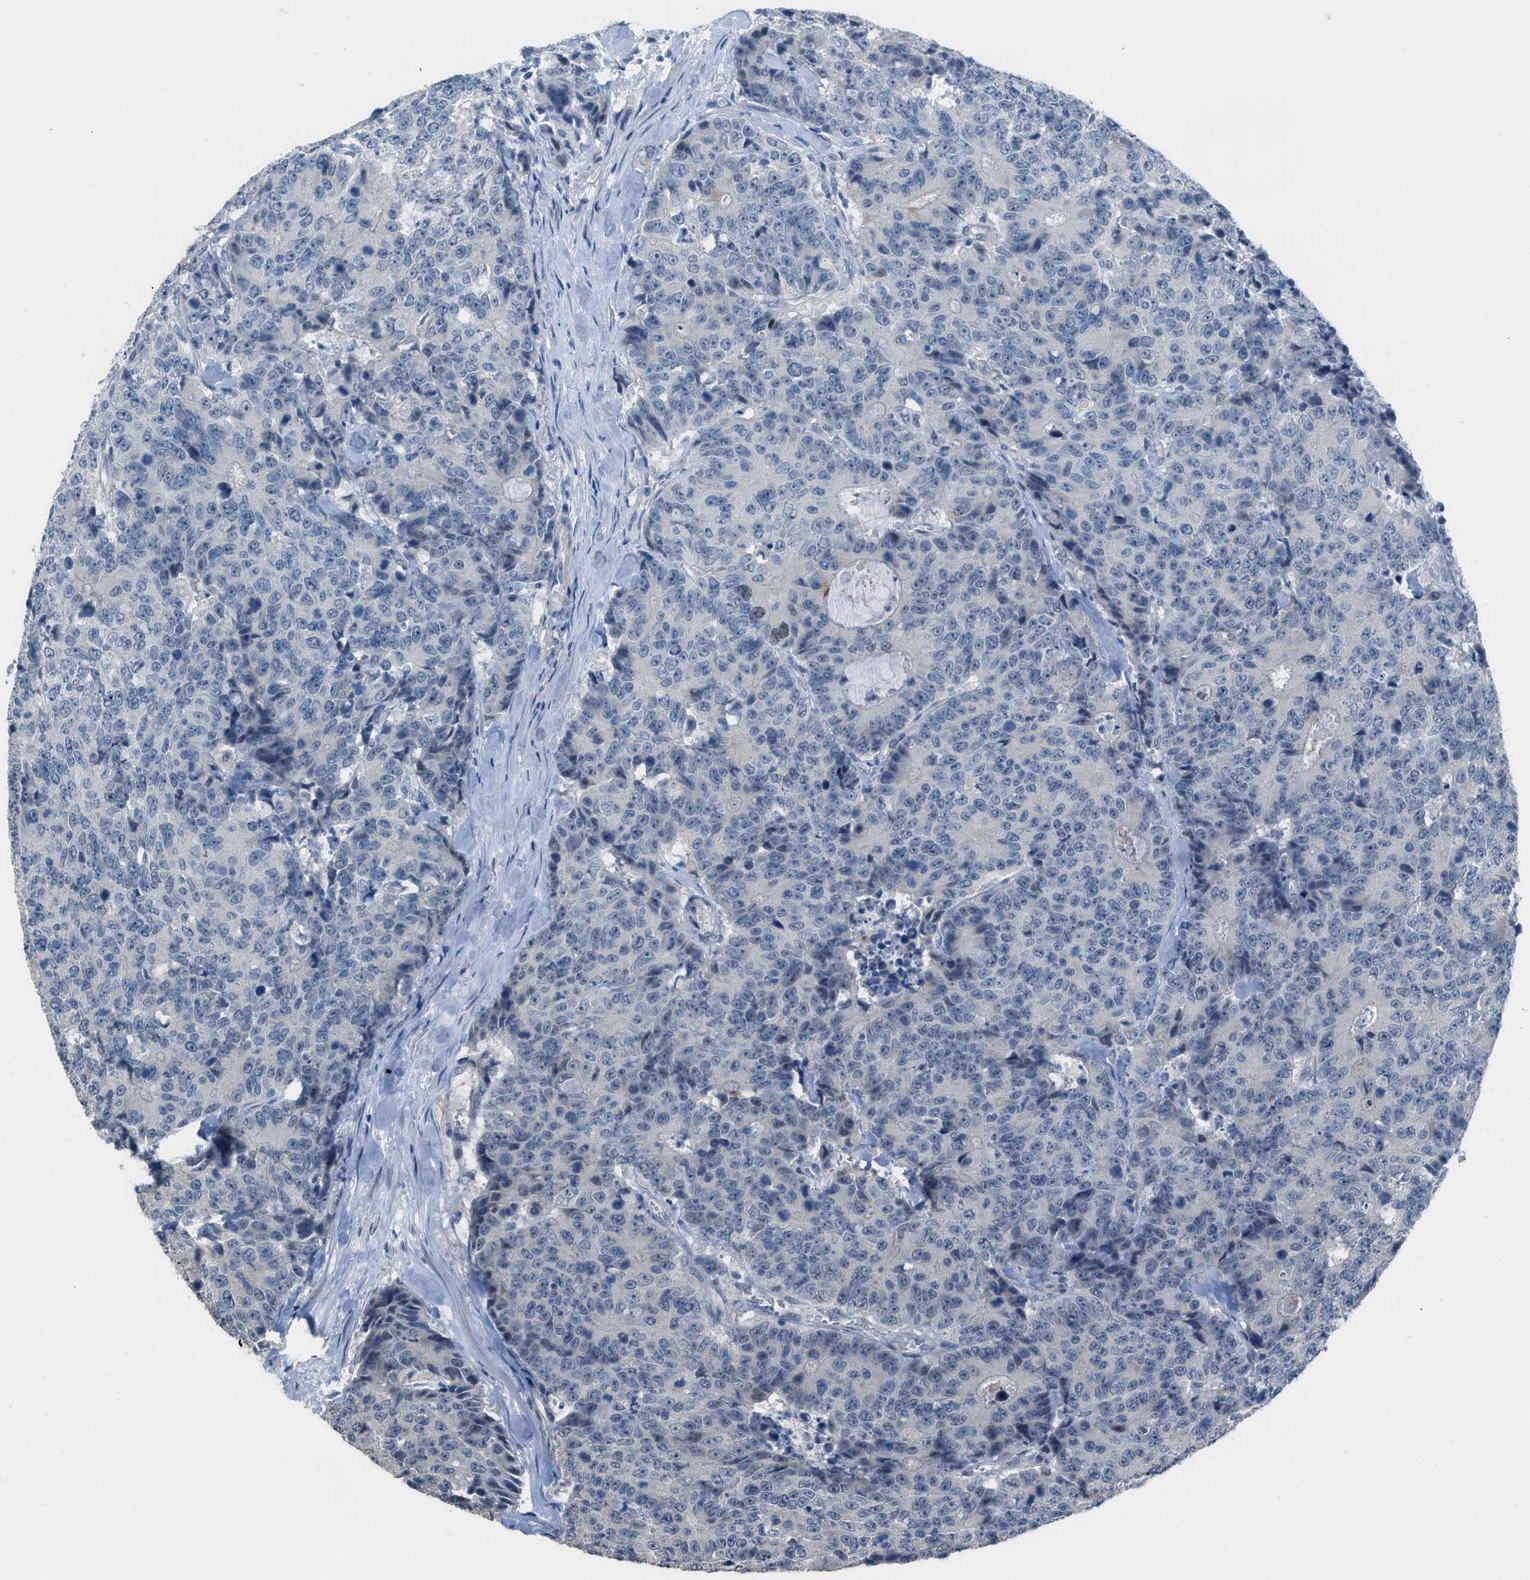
{"staining": {"intensity": "negative", "quantity": "none", "location": "none"}, "tissue": "colorectal cancer", "cell_type": "Tumor cells", "image_type": "cancer", "snomed": [{"axis": "morphology", "description": "Adenocarcinoma, NOS"}, {"axis": "topography", "description": "Colon"}], "caption": "Tumor cells show no significant staining in colorectal cancer (adenocarcinoma). (Immunohistochemistry (ihc), brightfield microscopy, high magnification).", "gene": "TIMD4", "patient": {"sex": "female", "age": 86}}